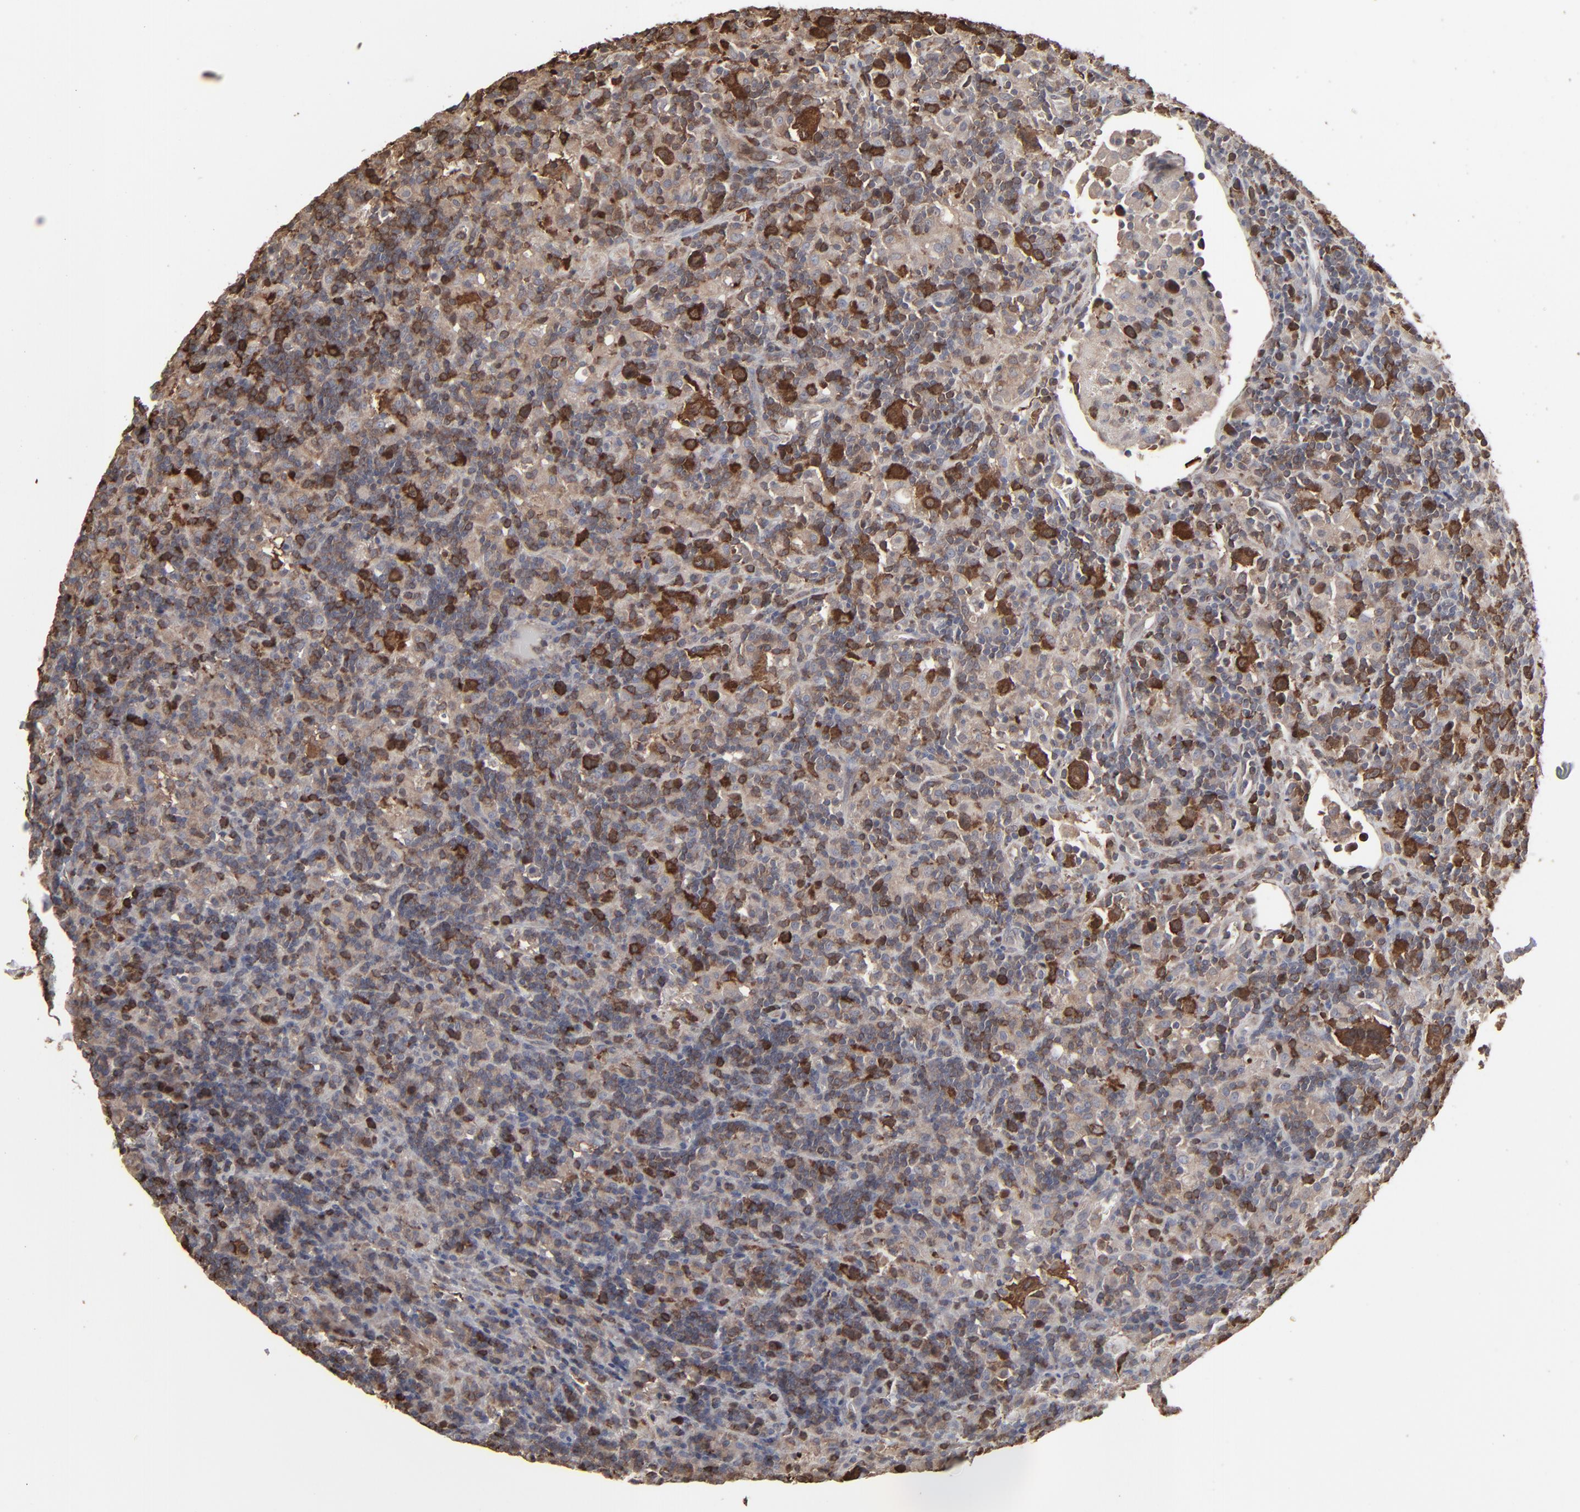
{"staining": {"intensity": "strong", "quantity": "25%-75%", "location": "cytoplasmic/membranous"}, "tissue": "lymphoma", "cell_type": "Tumor cells", "image_type": "cancer", "snomed": [{"axis": "morphology", "description": "Hodgkin's disease, NOS"}, {"axis": "topography", "description": "Lymph node"}], "caption": "Immunohistochemistry (IHC) of Hodgkin's disease reveals high levels of strong cytoplasmic/membranous positivity in about 25%-75% of tumor cells.", "gene": "NME1-NME2", "patient": {"sex": "male", "age": 46}}